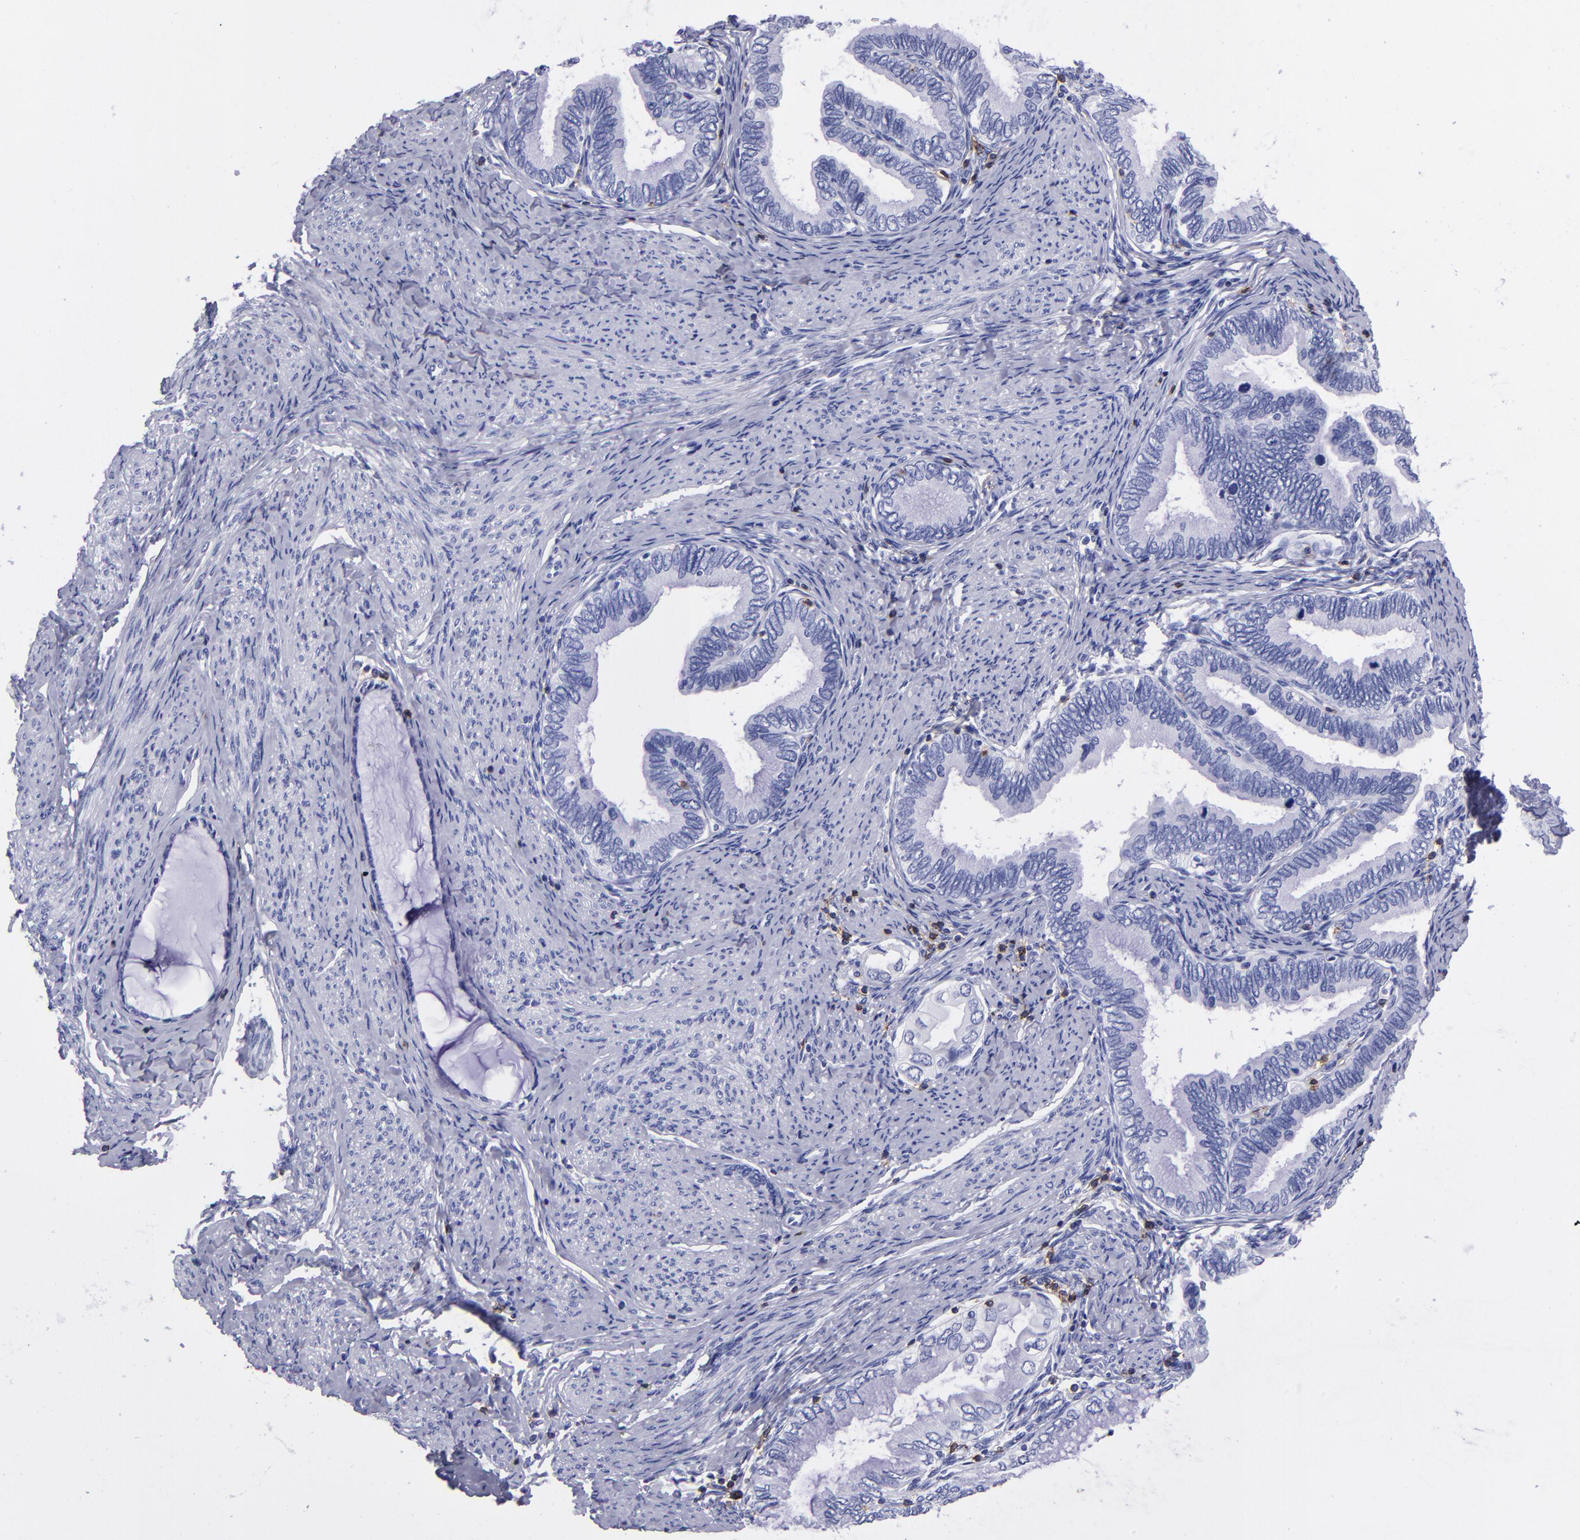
{"staining": {"intensity": "negative", "quantity": "none", "location": "none"}, "tissue": "cervical cancer", "cell_type": "Tumor cells", "image_type": "cancer", "snomed": [{"axis": "morphology", "description": "Adenocarcinoma, NOS"}, {"axis": "topography", "description": "Cervix"}], "caption": "DAB (3,3'-diaminobenzidine) immunohistochemical staining of cervical cancer displays no significant expression in tumor cells.", "gene": "CD6", "patient": {"sex": "female", "age": 49}}